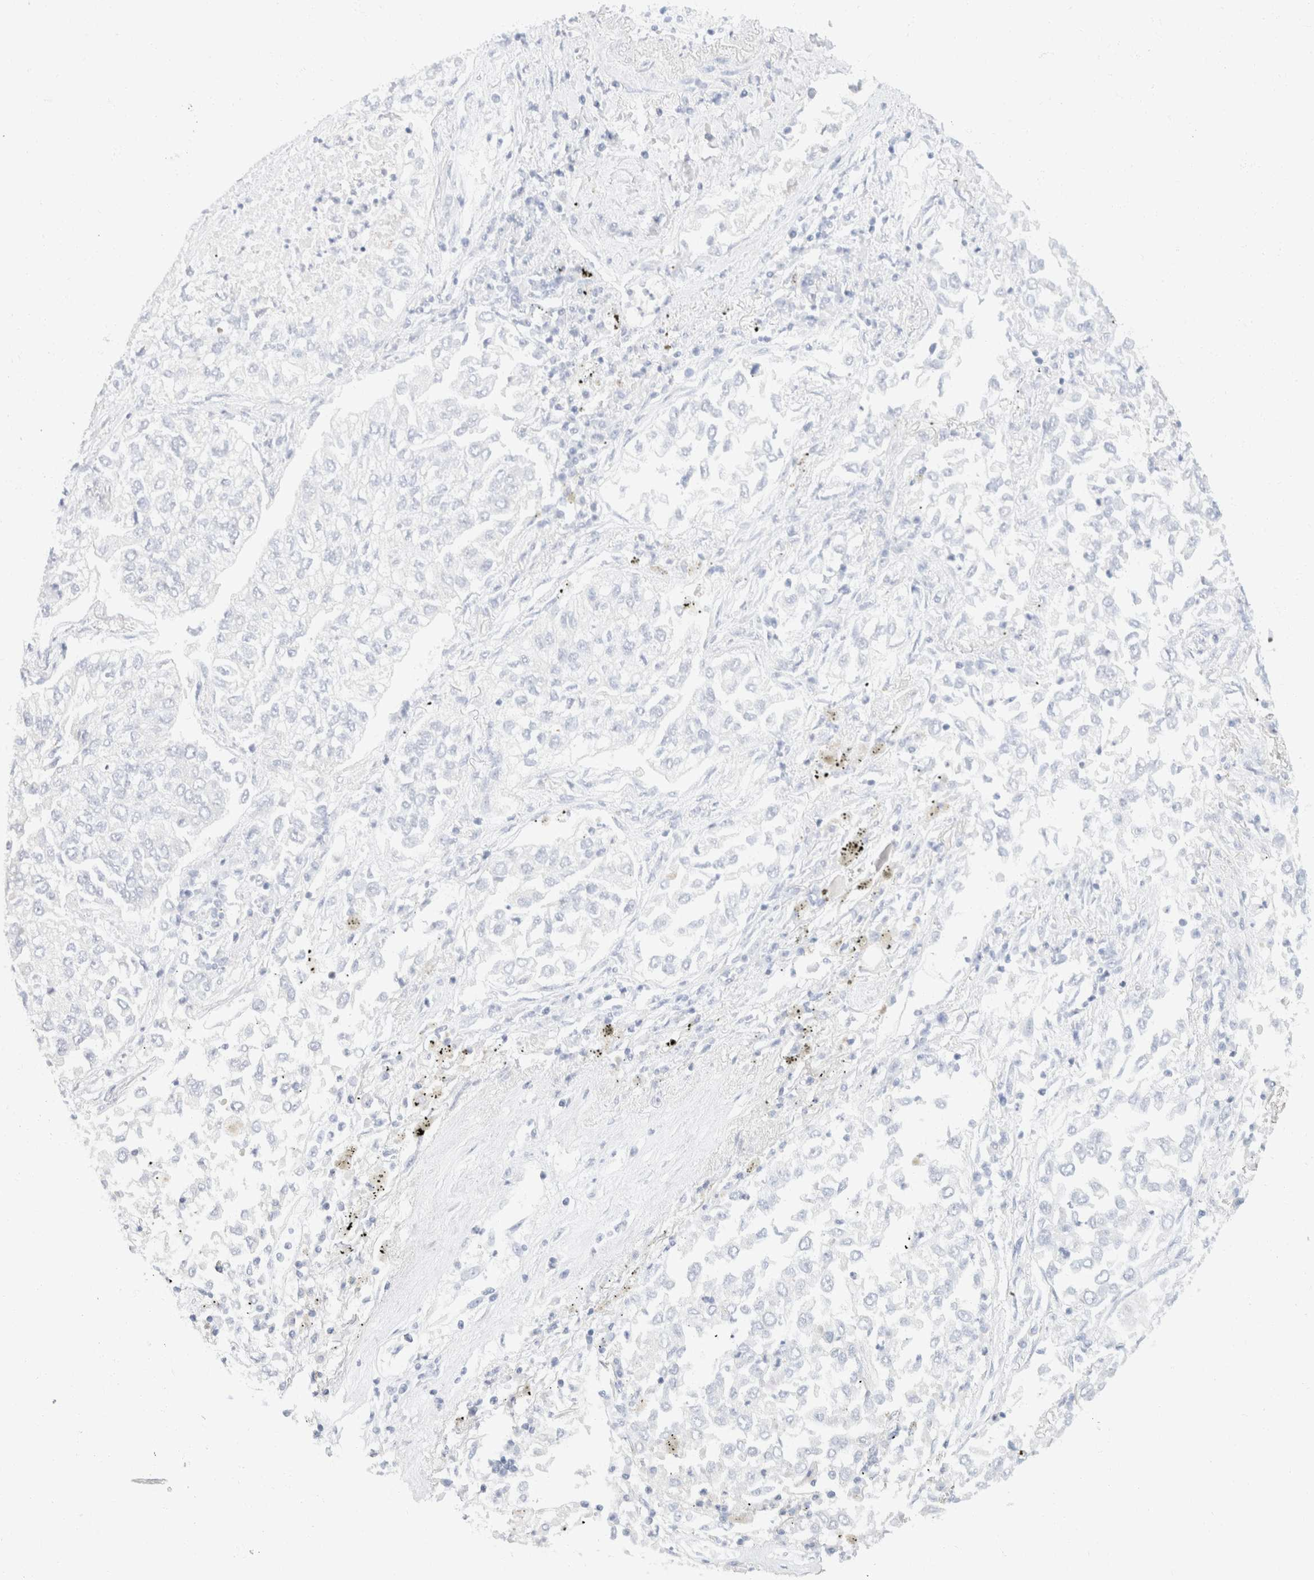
{"staining": {"intensity": "negative", "quantity": "none", "location": "none"}, "tissue": "lung cancer", "cell_type": "Tumor cells", "image_type": "cancer", "snomed": [{"axis": "morphology", "description": "Inflammation, NOS"}, {"axis": "morphology", "description": "Adenocarcinoma, NOS"}, {"axis": "topography", "description": "Lung"}], "caption": "Tumor cells show no significant protein expression in lung cancer (adenocarcinoma). Nuclei are stained in blue.", "gene": "KRT20", "patient": {"sex": "male", "age": 63}}